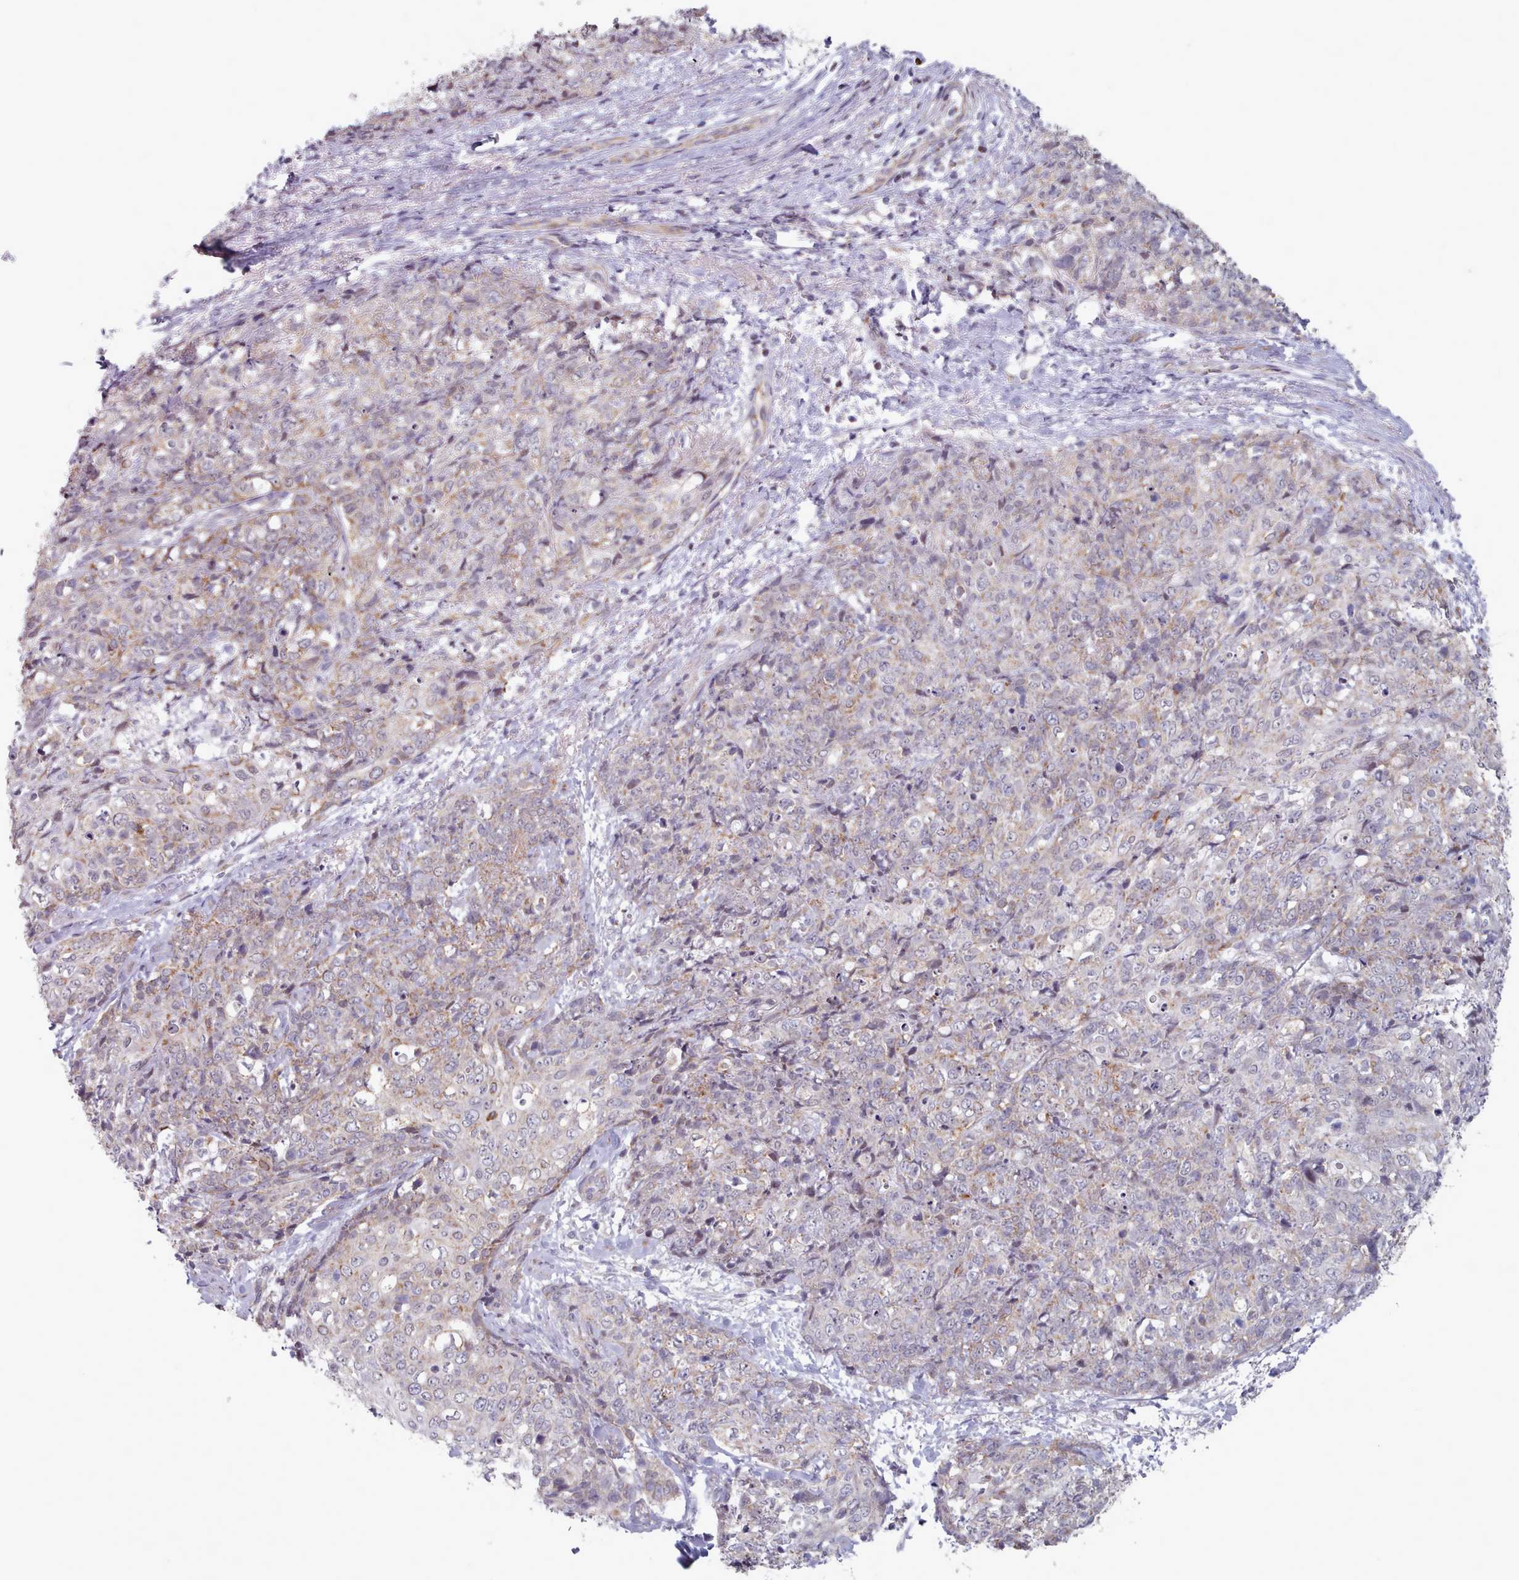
{"staining": {"intensity": "weak", "quantity": "25%-75%", "location": "cytoplasmic/membranous"}, "tissue": "skin cancer", "cell_type": "Tumor cells", "image_type": "cancer", "snomed": [{"axis": "morphology", "description": "Squamous cell carcinoma, NOS"}, {"axis": "topography", "description": "Skin"}, {"axis": "topography", "description": "Vulva"}], "caption": "There is low levels of weak cytoplasmic/membranous staining in tumor cells of skin cancer, as demonstrated by immunohistochemical staining (brown color).", "gene": "TRARG1", "patient": {"sex": "female", "age": 85}}